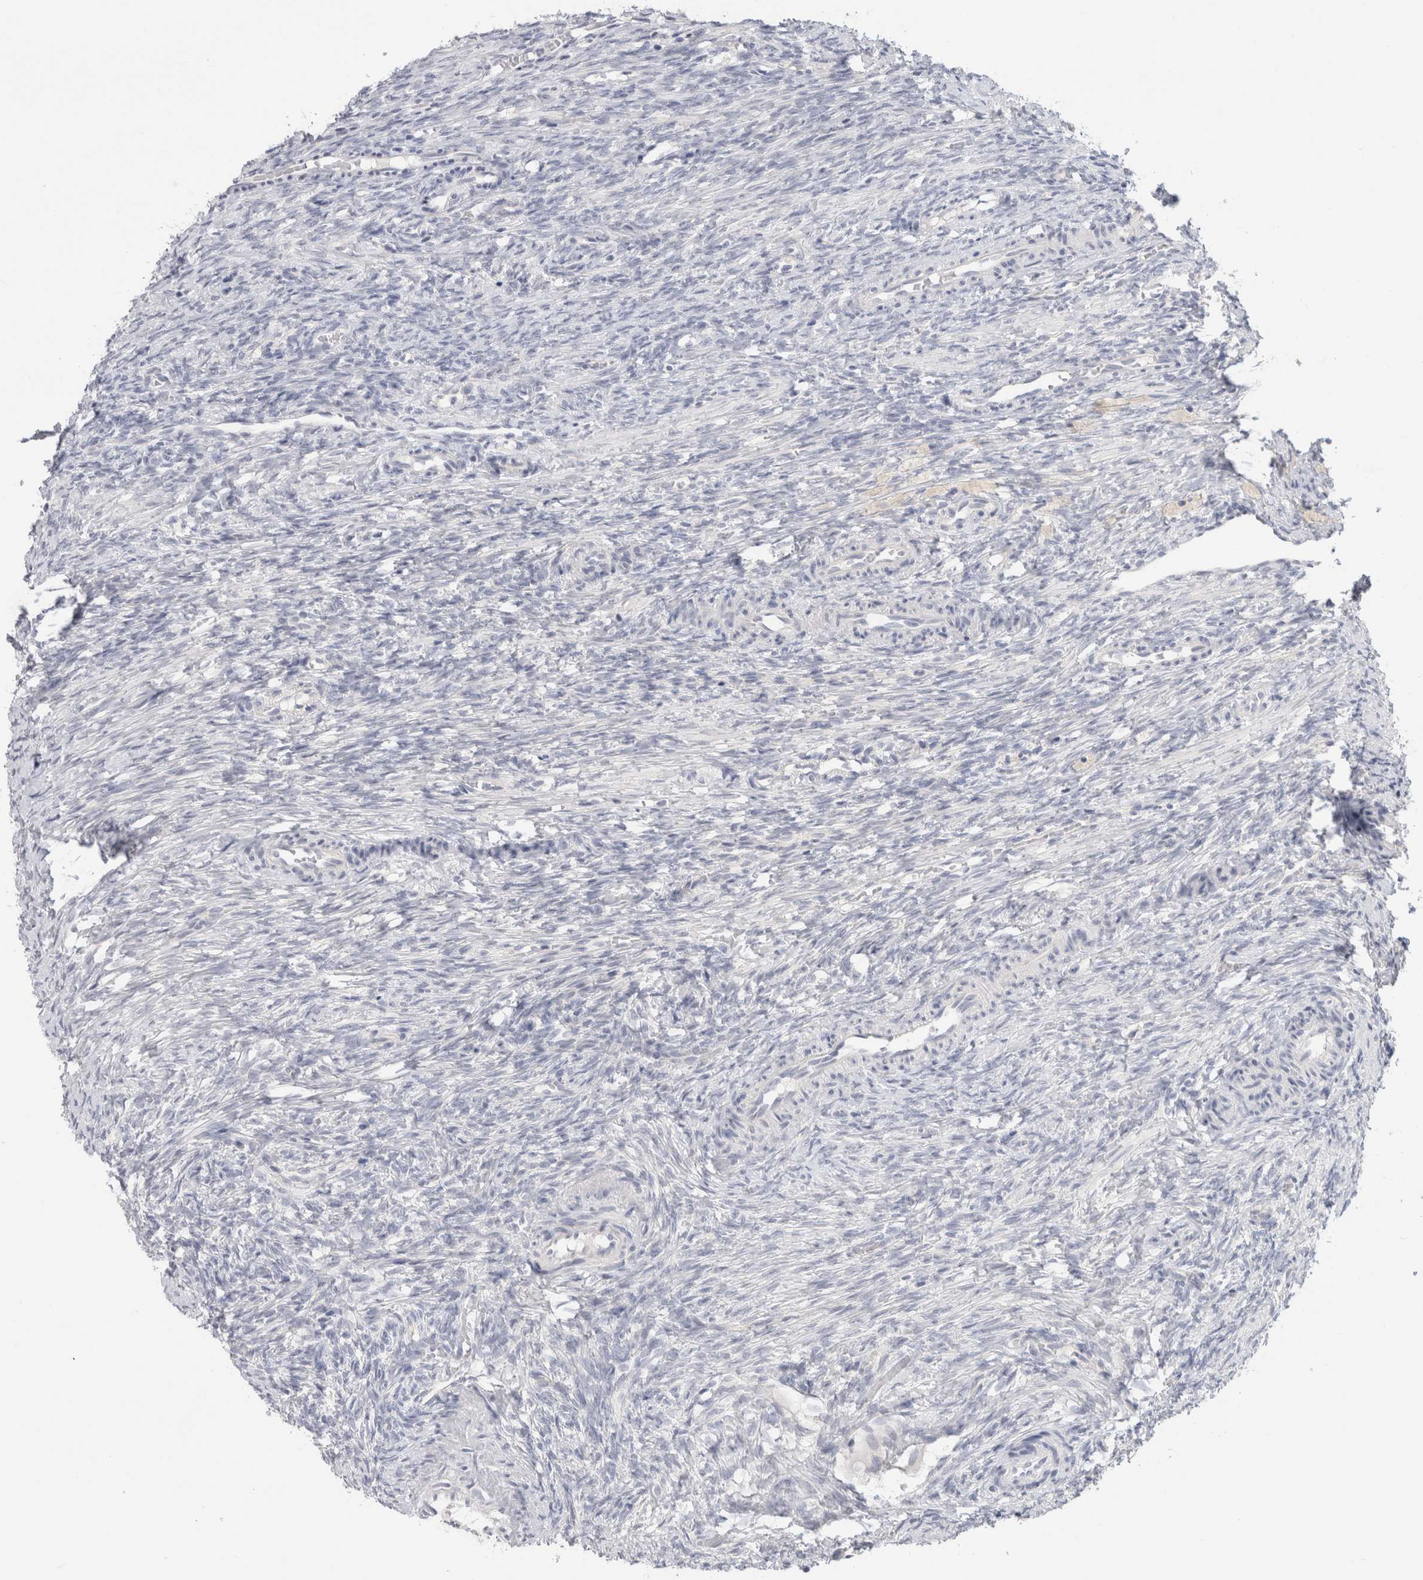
{"staining": {"intensity": "weak", "quantity": "25%-75%", "location": "cytoplasmic/membranous"}, "tissue": "ovary", "cell_type": "Follicle cells", "image_type": "normal", "snomed": [{"axis": "morphology", "description": "Normal tissue, NOS"}, {"axis": "topography", "description": "Ovary"}], "caption": "Protein expression by immunohistochemistry (IHC) demonstrates weak cytoplasmic/membranous positivity in about 25%-75% of follicle cells in unremarkable ovary. (brown staining indicates protein expression, while blue staining denotes nuclei).", "gene": "TONSL", "patient": {"sex": "female", "age": 41}}